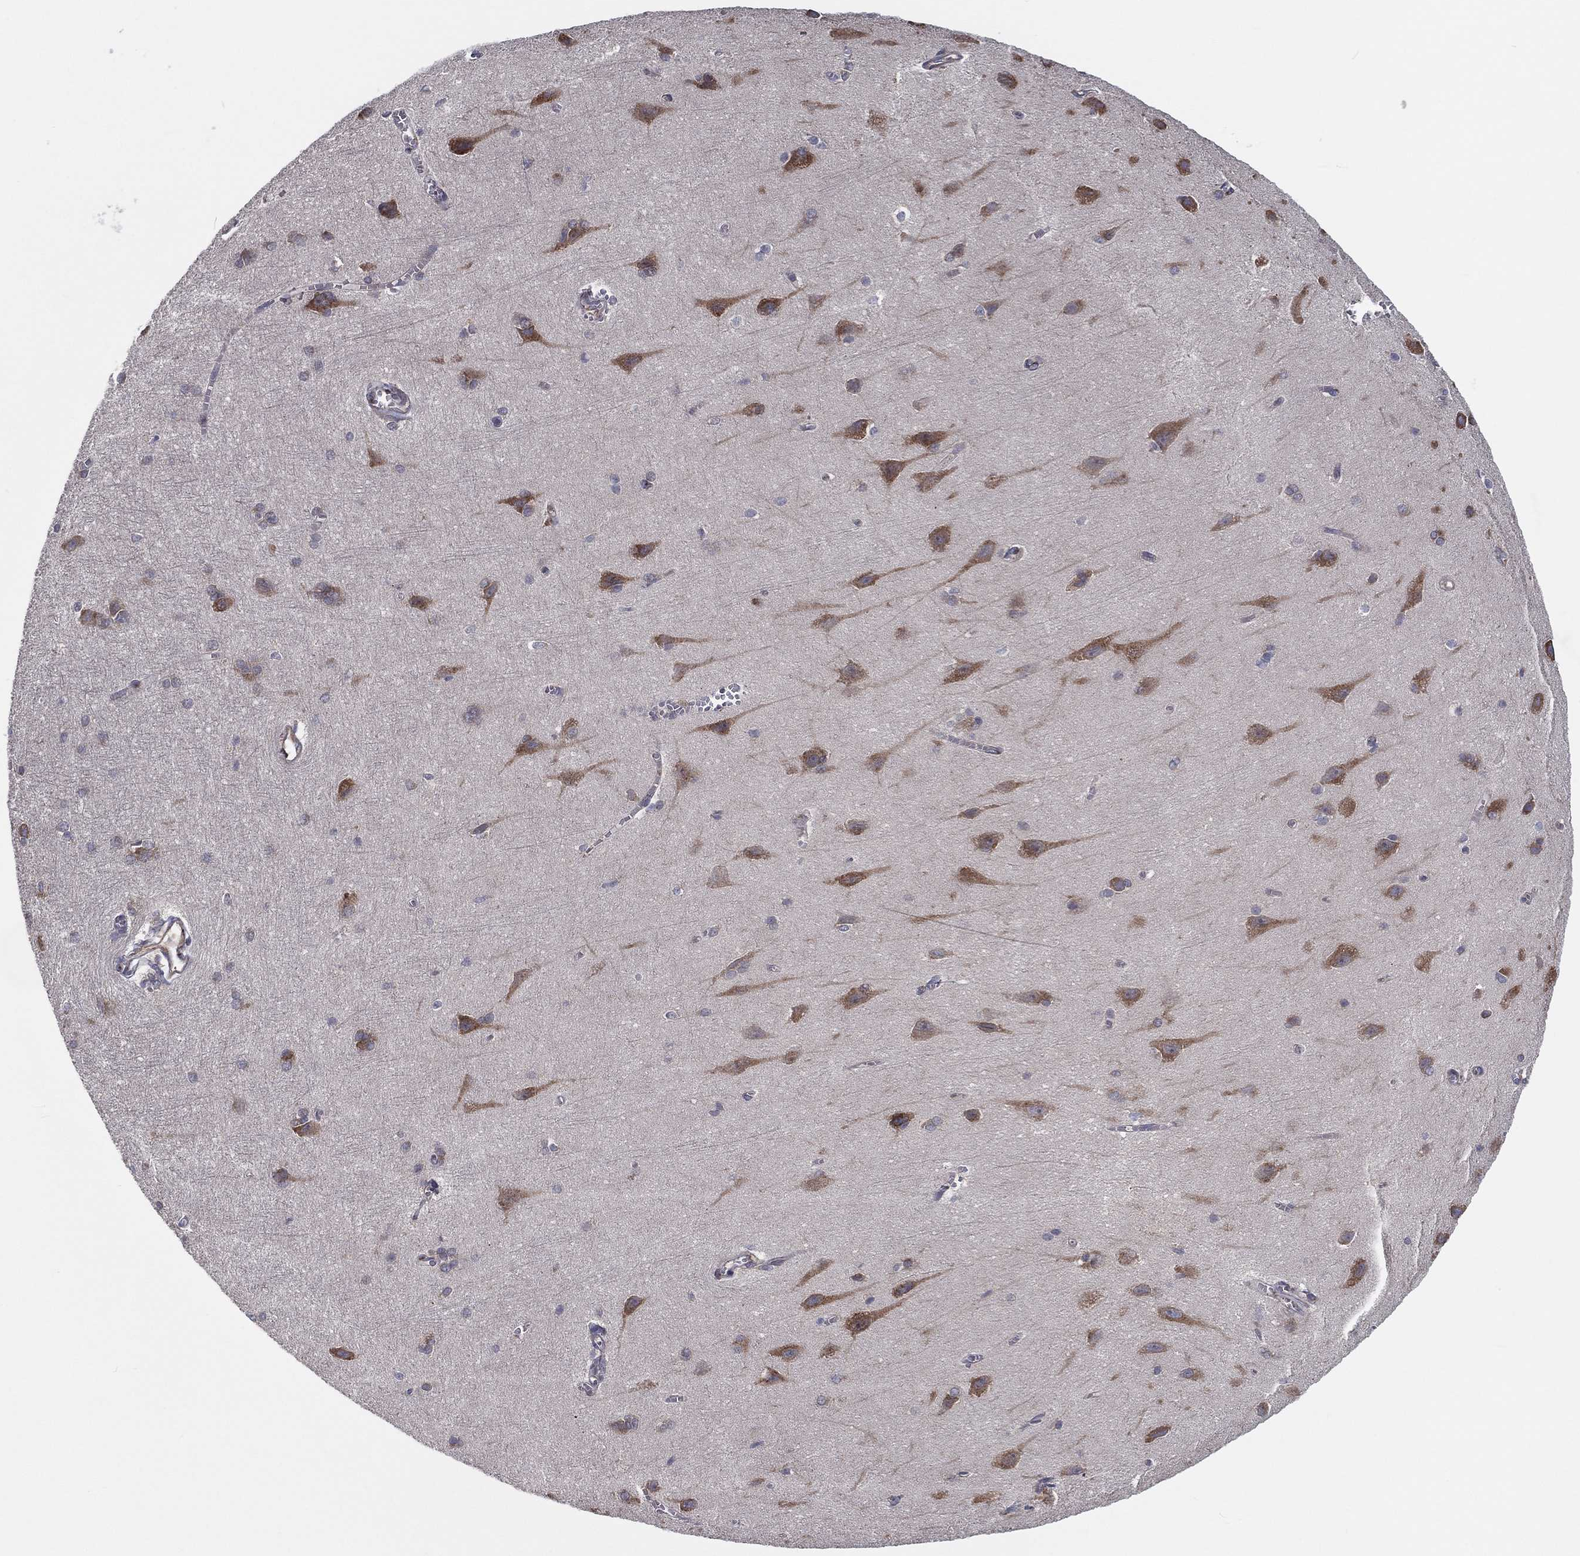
{"staining": {"intensity": "negative", "quantity": "none", "location": "none"}, "tissue": "cerebral cortex", "cell_type": "Endothelial cells", "image_type": "normal", "snomed": [{"axis": "morphology", "description": "Normal tissue, NOS"}, {"axis": "topography", "description": "Cerebral cortex"}], "caption": "Endothelial cells are negative for brown protein staining in normal cerebral cortex. Nuclei are stained in blue.", "gene": "EIF2B5", "patient": {"sex": "male", "age": 37}}